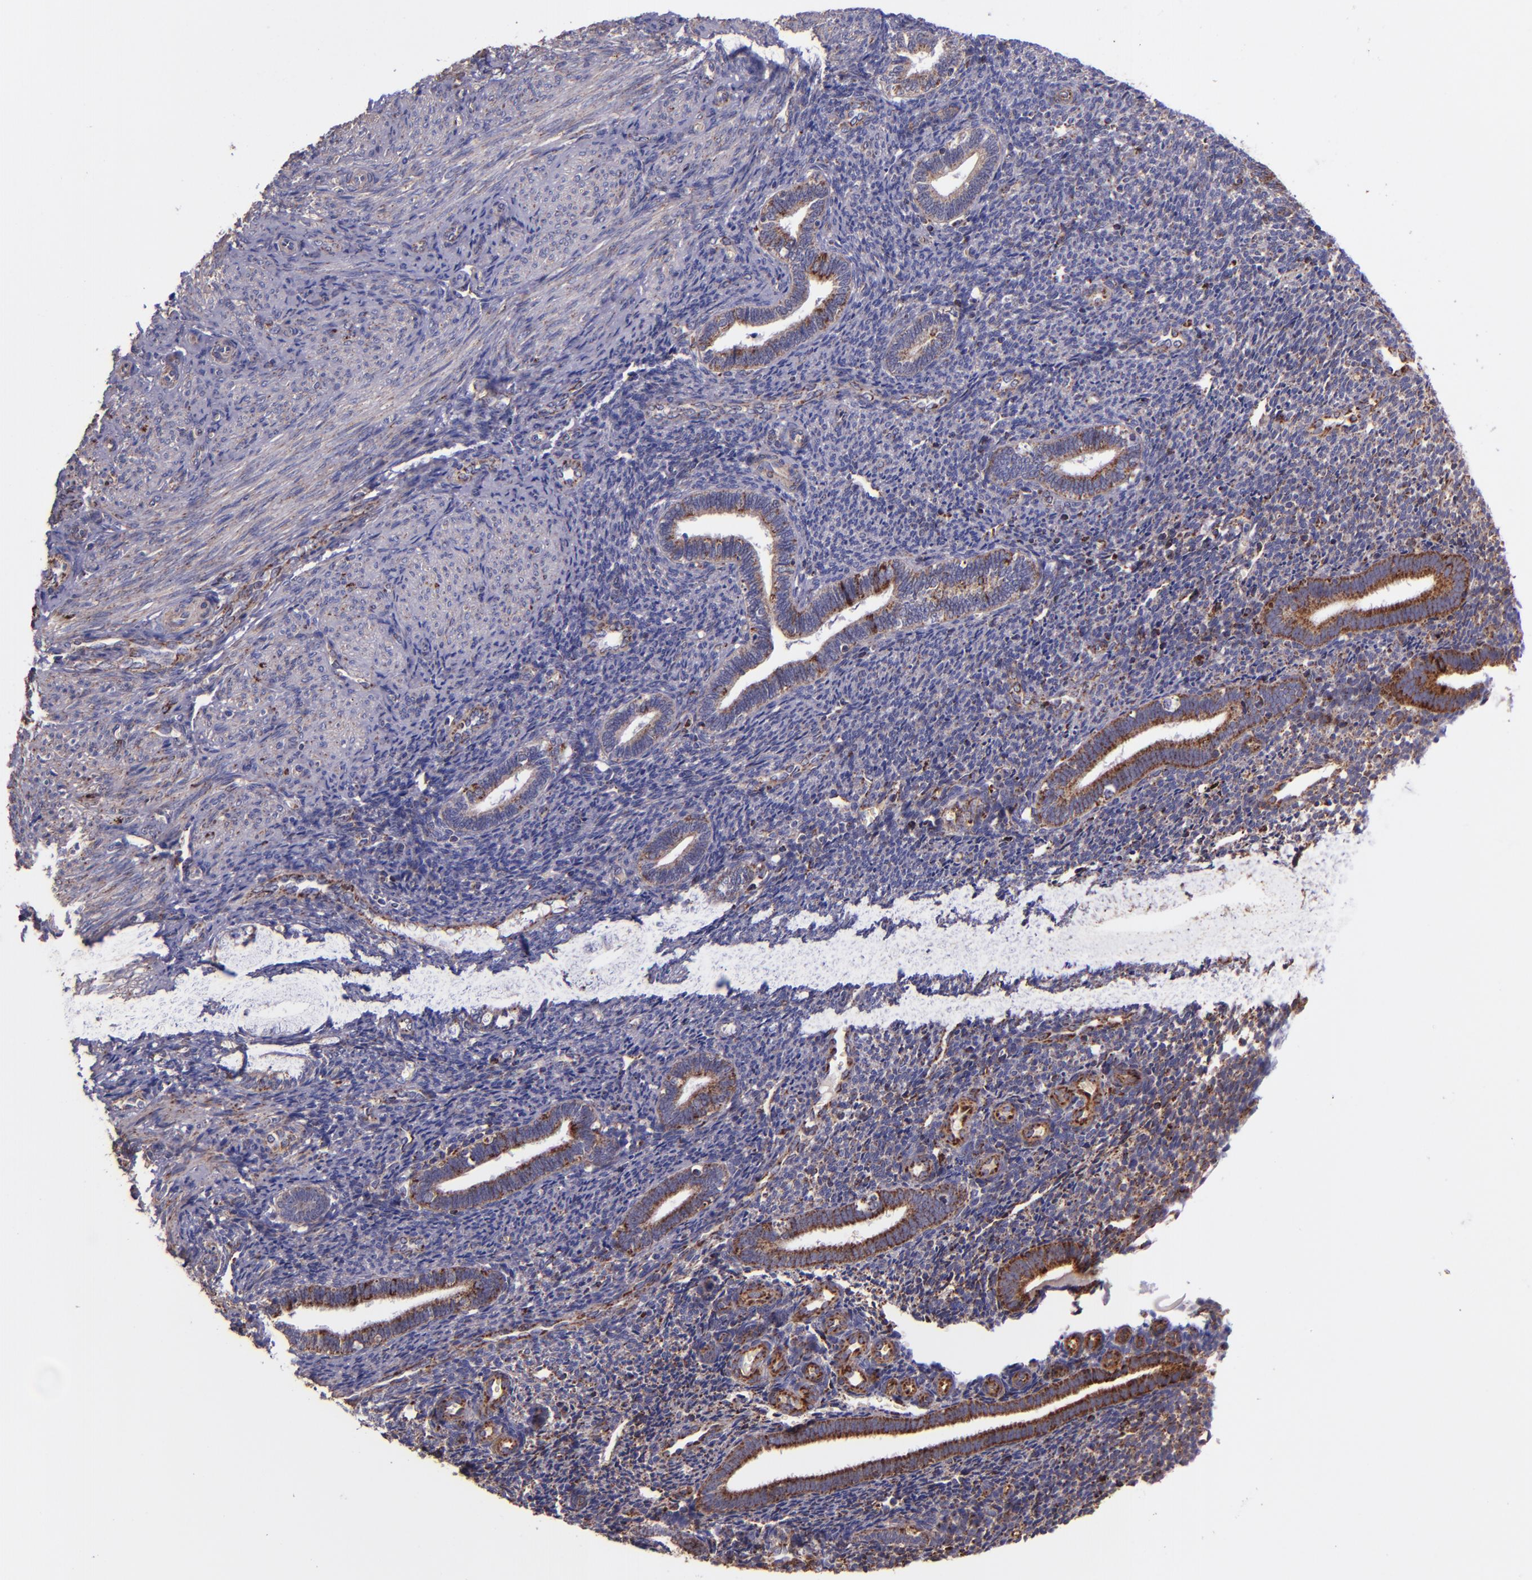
{"staining": {"intensity": "weak", "quantity": "<25%", "location": "cytoplasmic/membranous"}, "tissue": "endometrium", "cell_type": "Cells in endometrial stroma", "image_type": "normal", "snomed": [{"axis": "morphology", "description": "Normal tissue, NOS"}, {"axis": "topography", "description": "Endometrium"}], "caption": "Endometrium was stained to show a protein in brown. There is no significant expression in cells in endometrial stroma. (DAB immunohistochemistry (IHC), high magnification).", "gene": "IDH3G", "patient": {"sex": "female", "age": 27}}